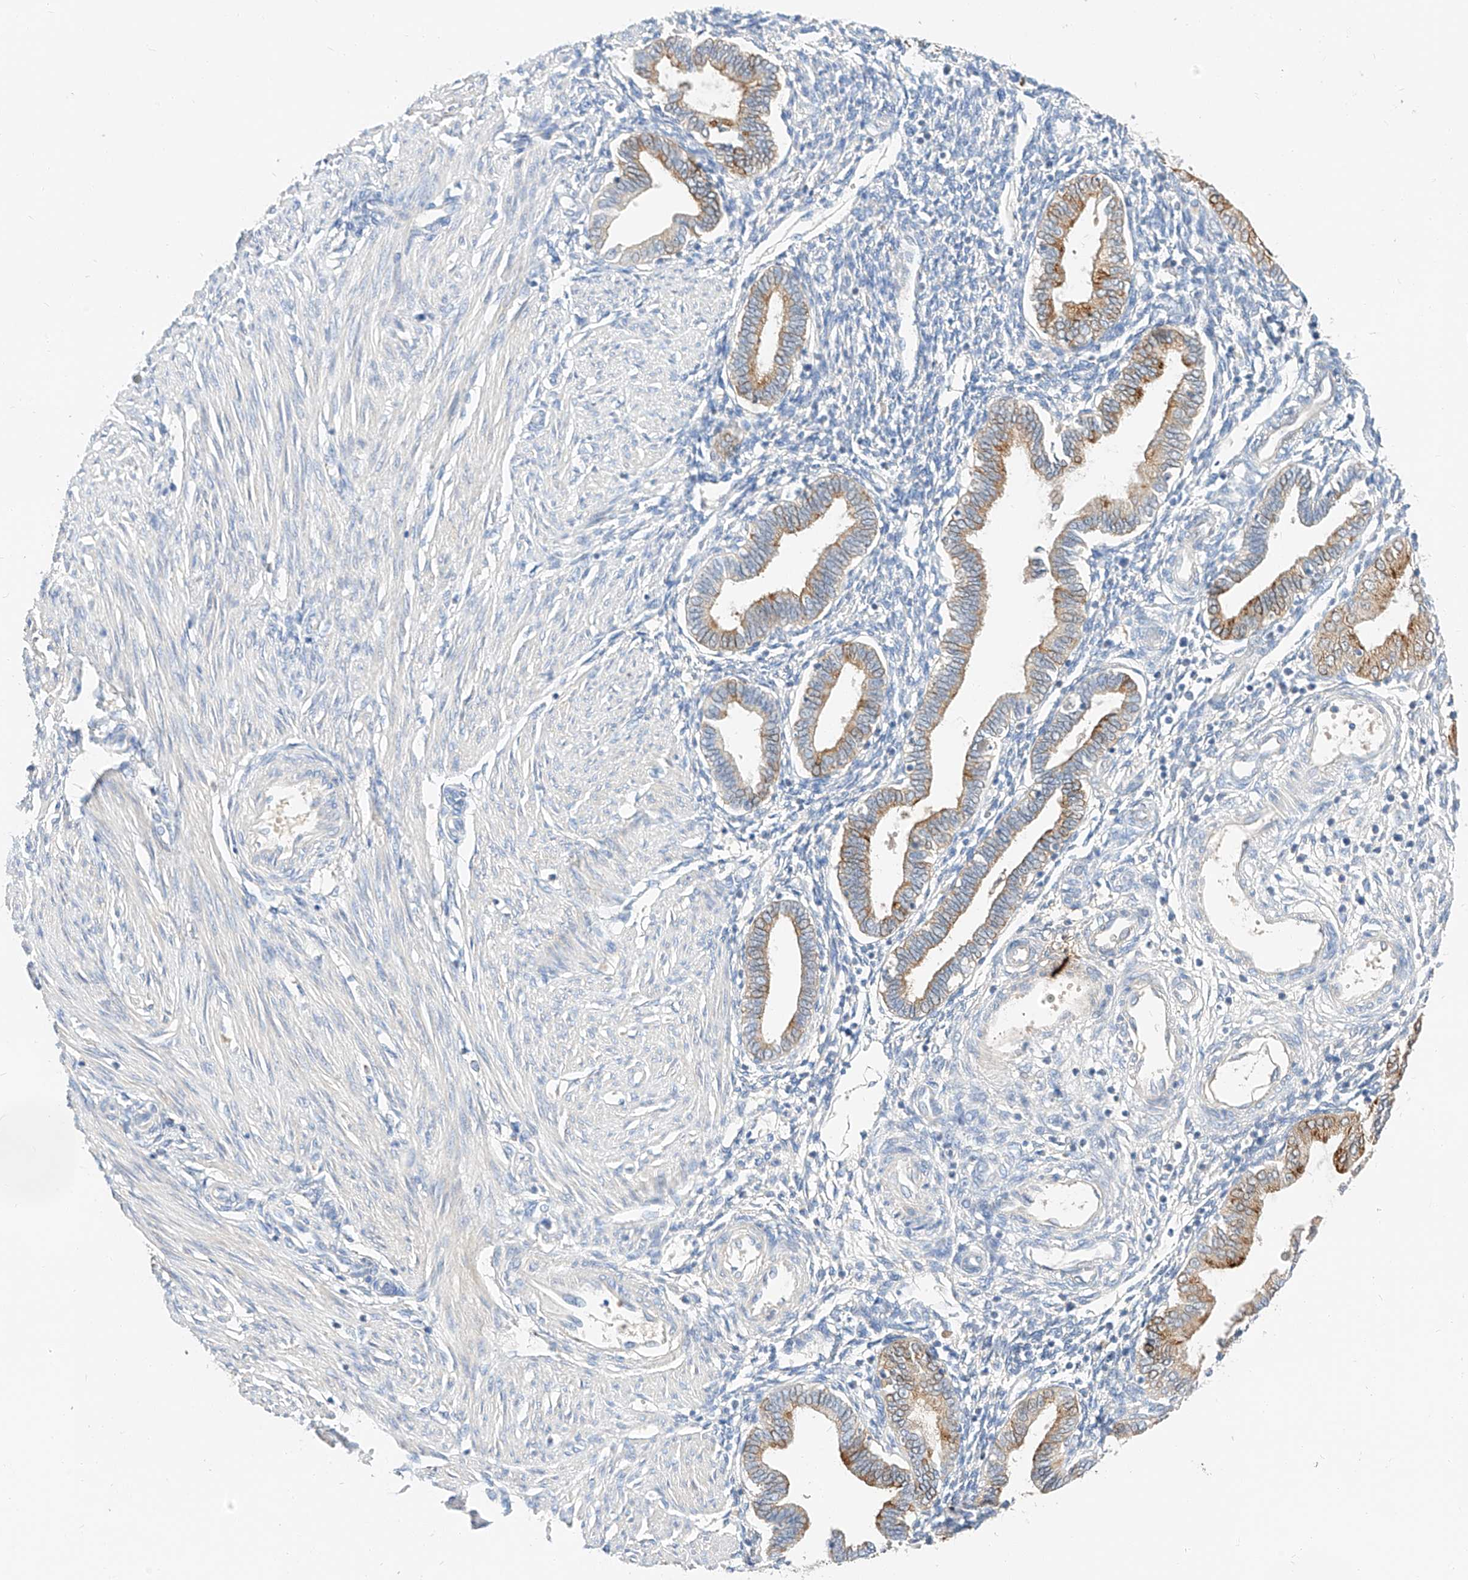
{"staining": {"intensity": "negative", "quantity": "none", "location": "none"}, "tissue": "endometrium", "cell_type": "Cells in endometrial stroma", "image_type": "normal", "snomed": [{"axis": "morphology", "description": "Normal tissue, NOS"}, {"axis": "topography", "description": "Endometrium"}], "caption": "Cells in endometrial stroma are negative for protein expression in normal human endometrium. Brightfield microscopy of immunohistochemistry (IHC) stained with DAB (brown) and hematoxylin (blue), captured at high magnification.", "gene": "MAP7", "patient": {"sex": "female", "age": 53}}